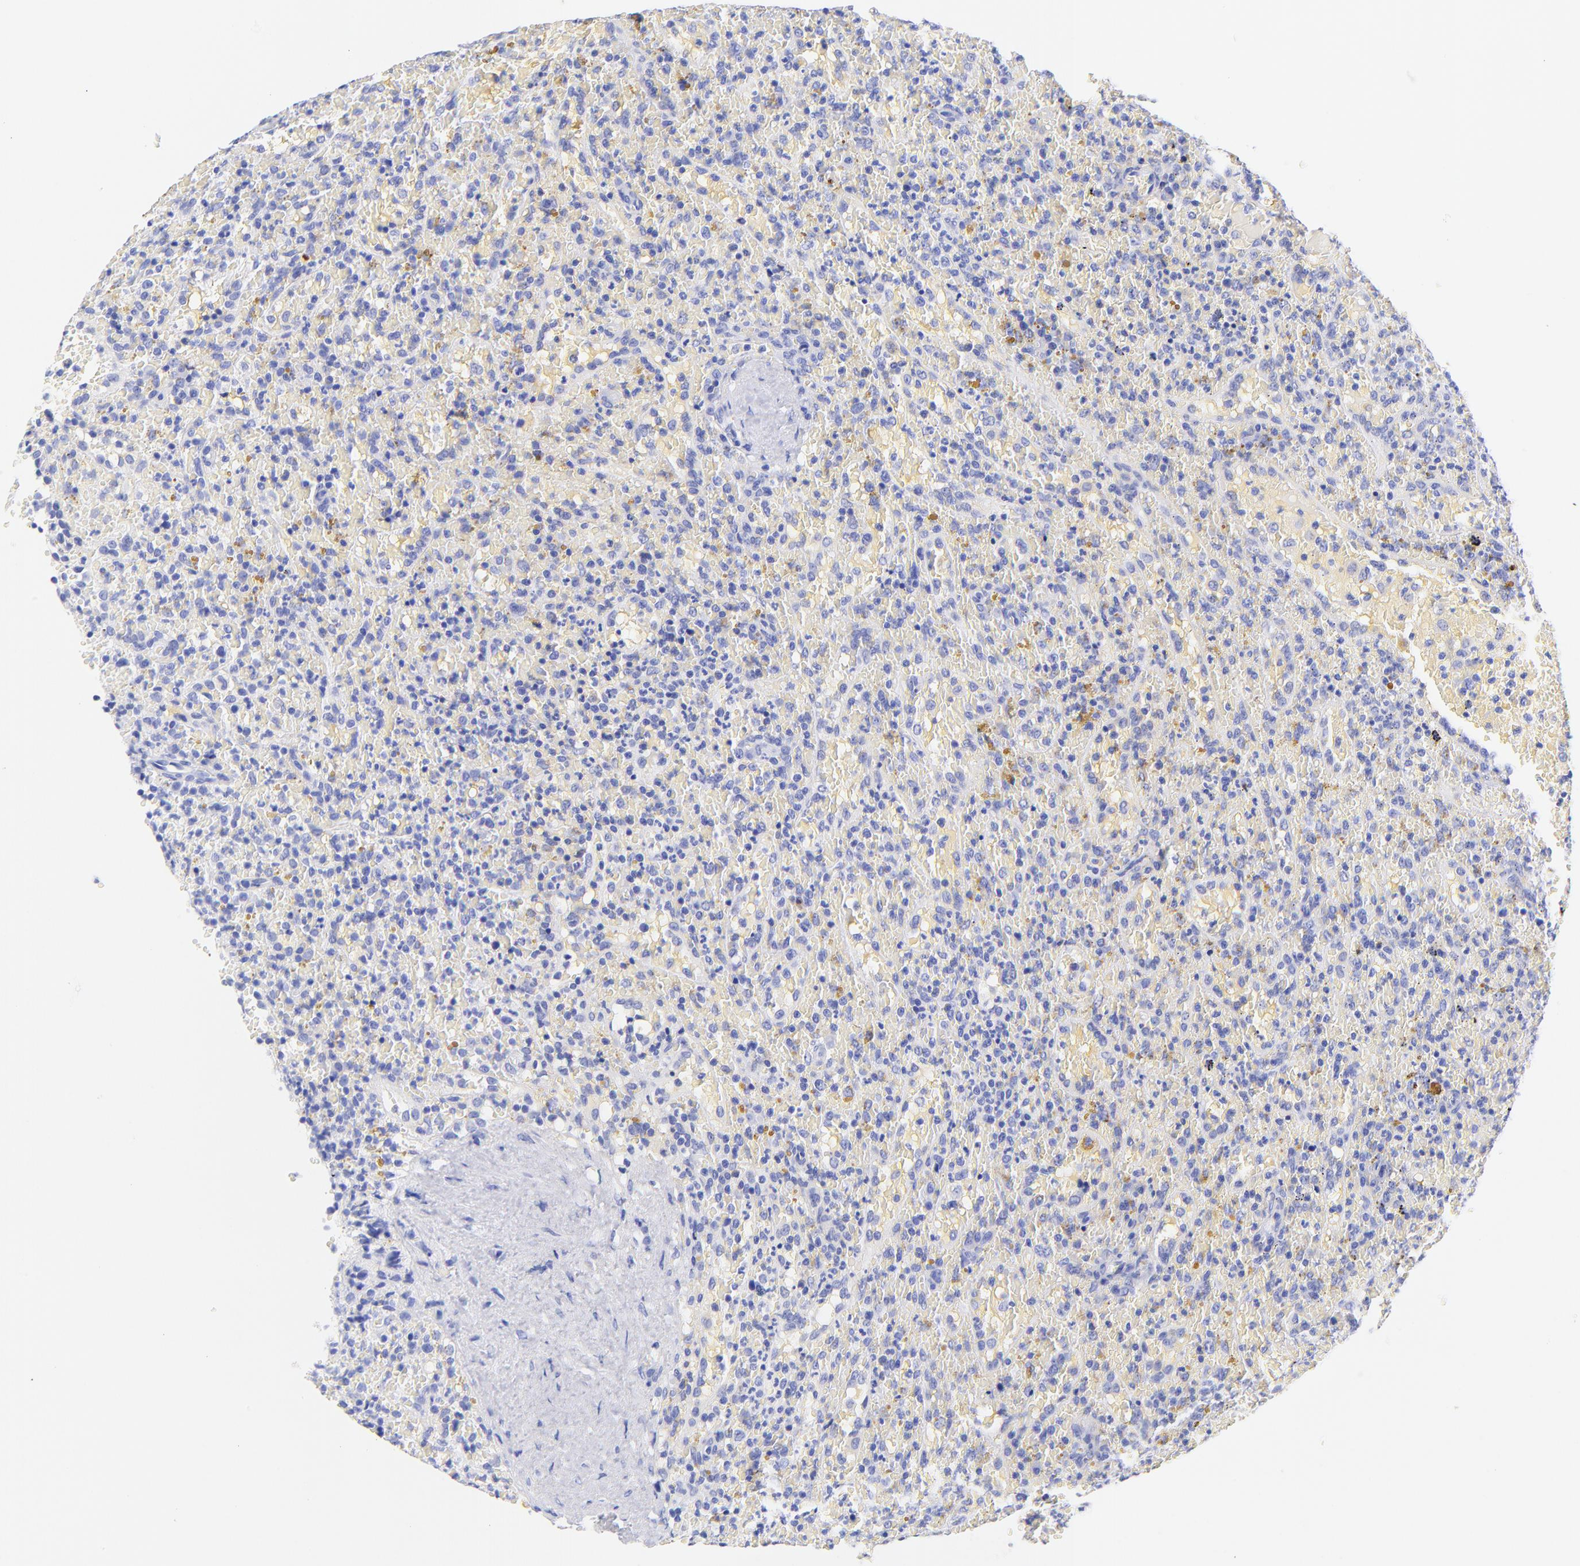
{"staining": {"intensity": "negative", "quantity": "none", "location": "none"}, "tissue": "lymphoma", "cell_type": "Tumor cells", "image_type": "cancer", "snomed": [{"axis": "morphology", "description": "Malignant lymphoma, non-Hodgkin's type, High grade"}, {"axis": "topography", "description": "Spleen"}, {"axis": "topography", "description": "Lymph node"}], "caption": "Histopathology image shows no significant protein positivity in tumor cells of malignant lymphoma, non-Hodgkin's type (high-grade). (Stains: DAB (3,3'-diaminobenzidine) immunohistochemistry with hematoxylin counter stain, Microscopy: brightfield microscopy at high magnification).", "gene": "KRT19", "patient": {"sex": "female", "age": 70}}